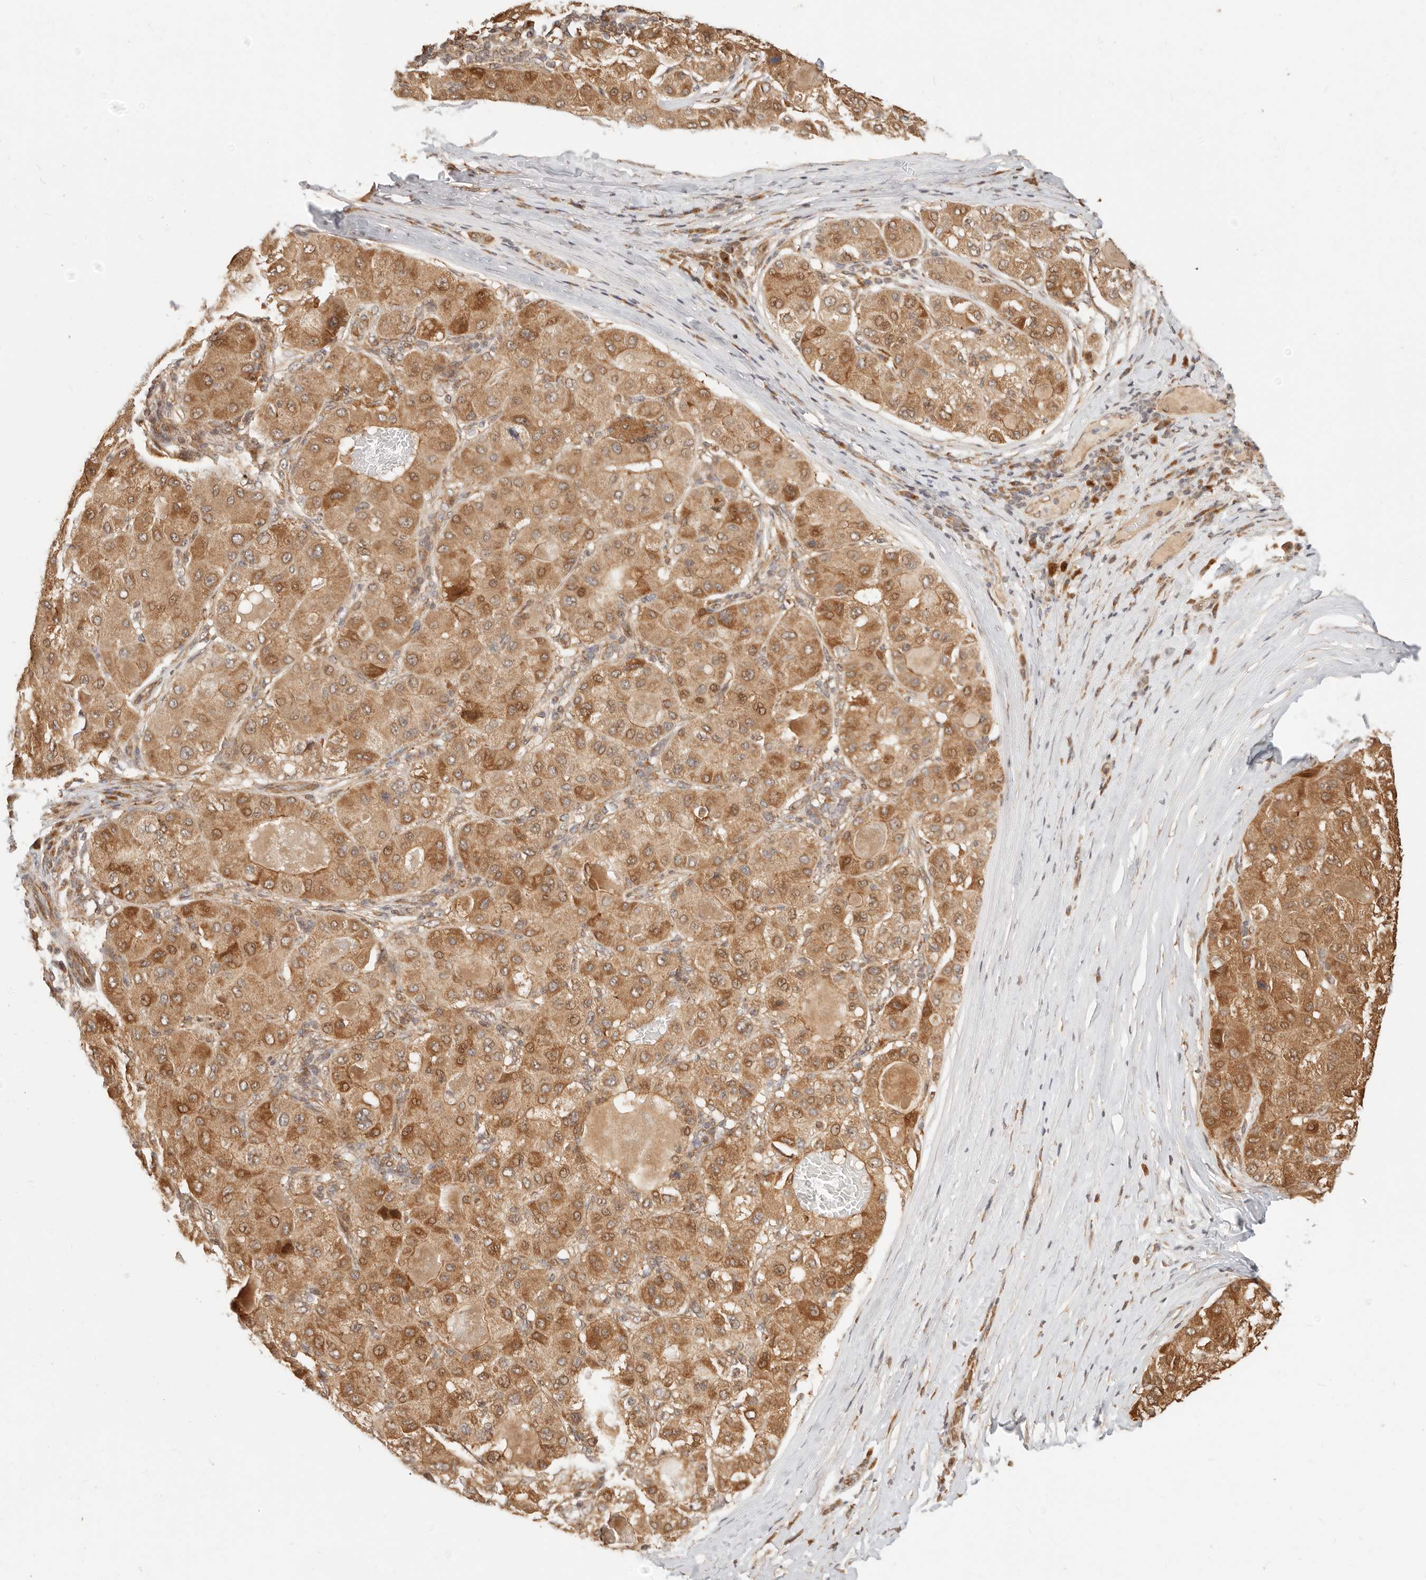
{"staining": {"intensity": "moderate", "quantity": ">75%", "location": "cytoplasmic/membranous,nuclear"}, "tissue": "liver cancer", "cell_type": "Tumor cells", "image_type": "cancer", "snomed": [{"axis": "morphology", "description": "Carcinoma, Hepatocellular, NOS"}, {"axis": "topography", "description": "Liver"}], "caption": "Immunohistochemical staining of human liver hepatocellular carcinoma exhibits moderate cytoplasmic/membranous and nuclear protein expression in approximately >75% of tumor cells.", "gene": "TIMM17A", "patient": {"sex": "male", "age": 80}}